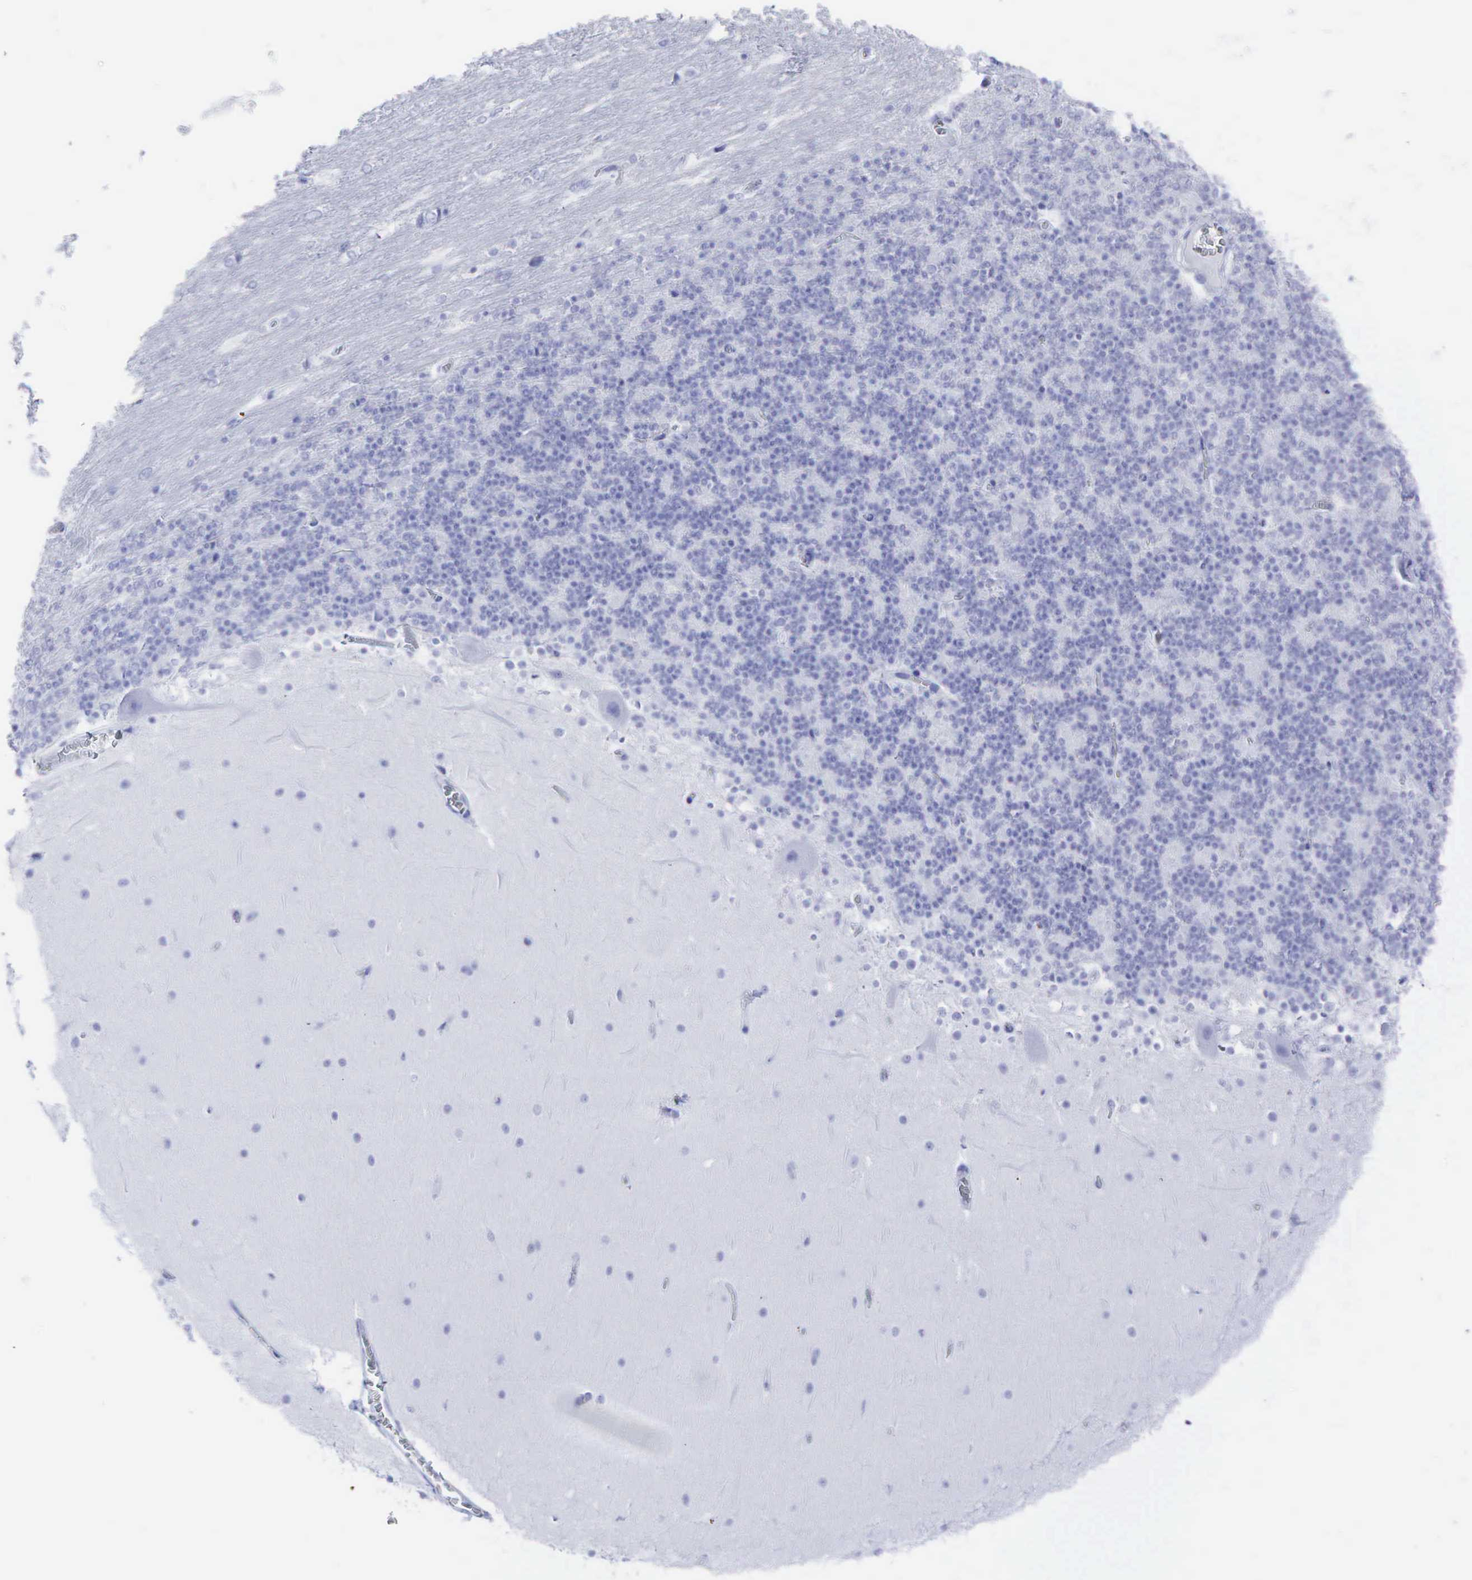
{"staining": {"intensity": "negative", "quantity": "none", "location": "none"}, "tissue": "cerebellum", "cell_type": "Cells in granular layer", "image_type": "normal", "snomed": [{"axis": "morphology", "description": "Normal tissue, NOS"}, {"axis": "topography", "description": "Cerebellum"}], "caption": "Cerebellum stained for a protein using immunohistochemistry exhibits no staining cells in granular layer.", "gene": "CEACAM5", "patient": {"sex": "female", "age": 19}}